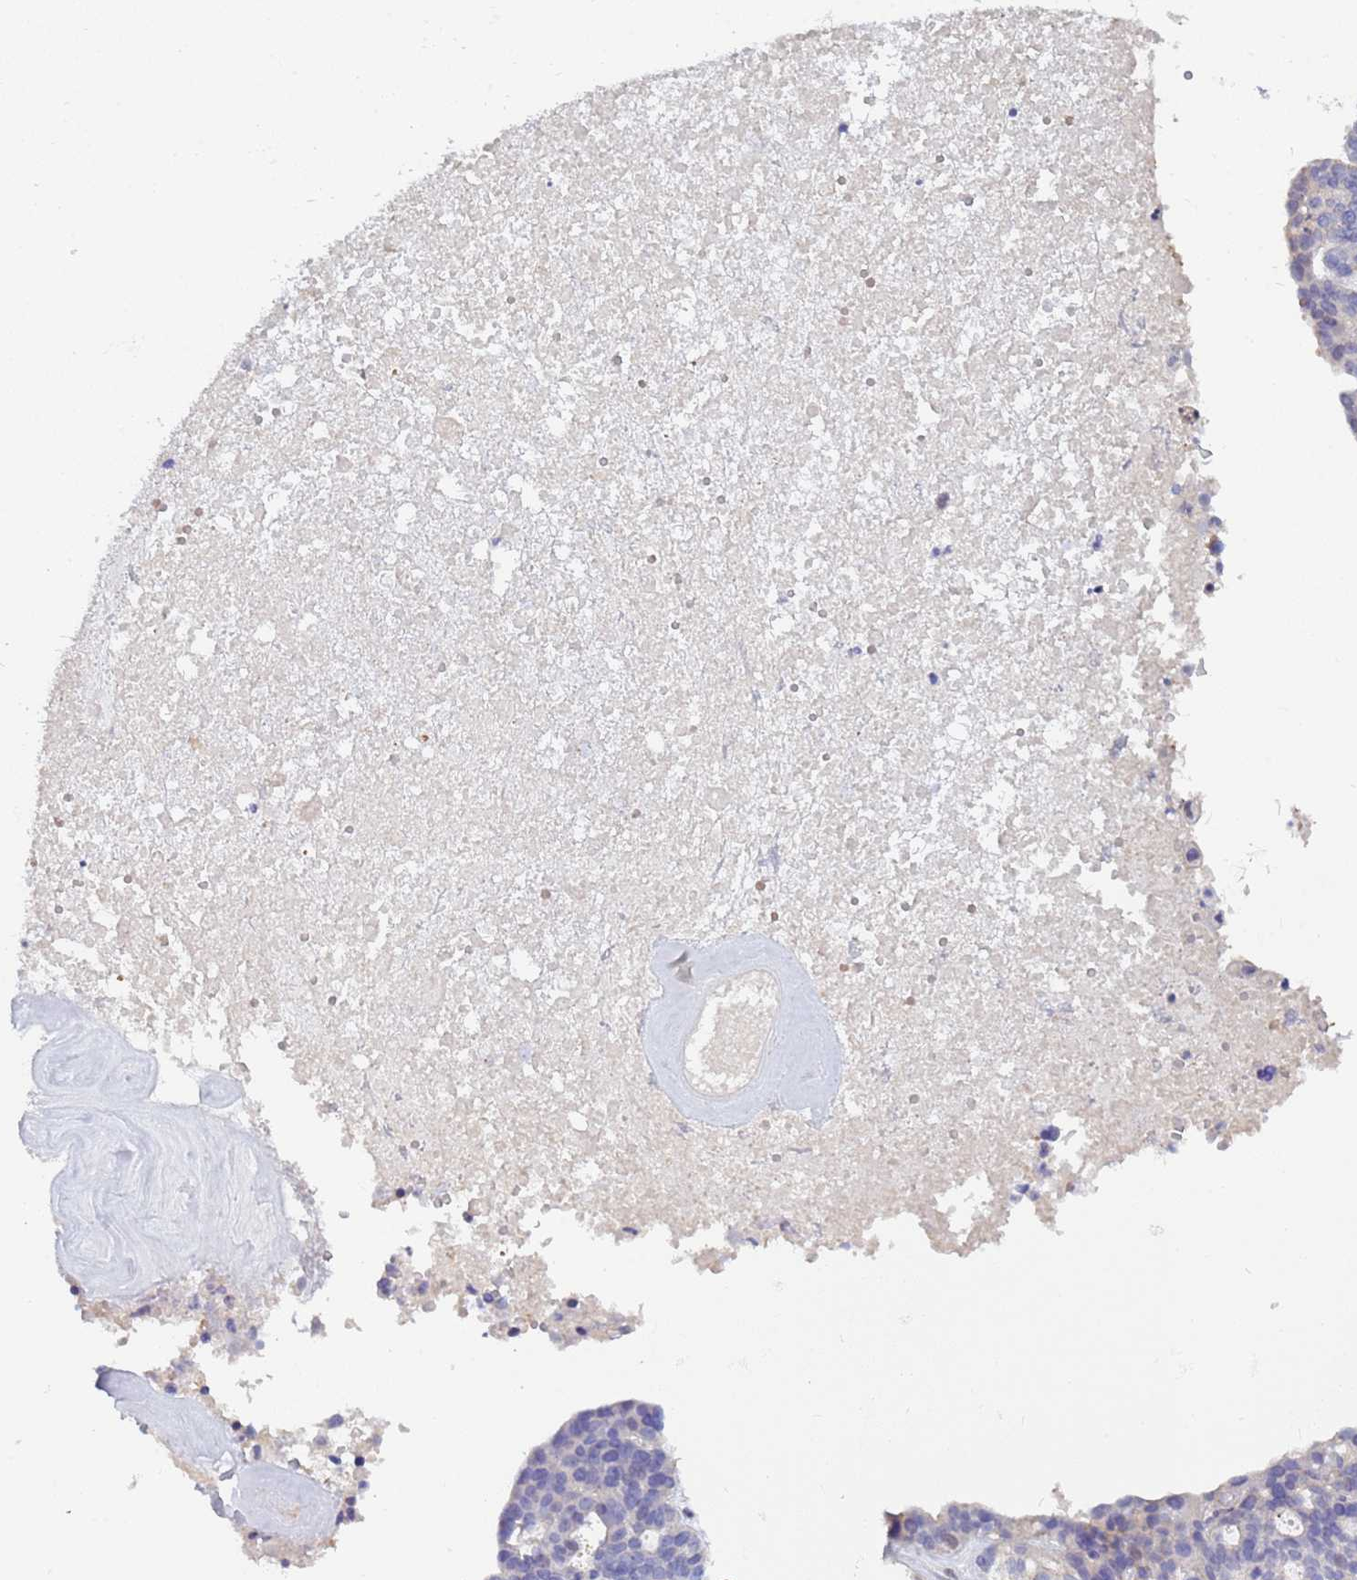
{"staining": {"intensity": "negative", "quantity": "none", "location": "none"}, "tissue": "ovarian cancer", "cell_type": "Tumor cells", "image_type": "cancer", "snomed": [{"axis": "morphology", "description": "Cystadenocarcinoma, serous, NOS"}, {"axis": "topography", "description": "Ovary"}], "caption": "Human ovarian cancer (serous cystadenocarcinoma) stained for a protein using immunohistochemistry (IHC) shows no expression in tumor cells.", "gene": "PPP6R1", "patient": {"sex": "female", "age": 59}}